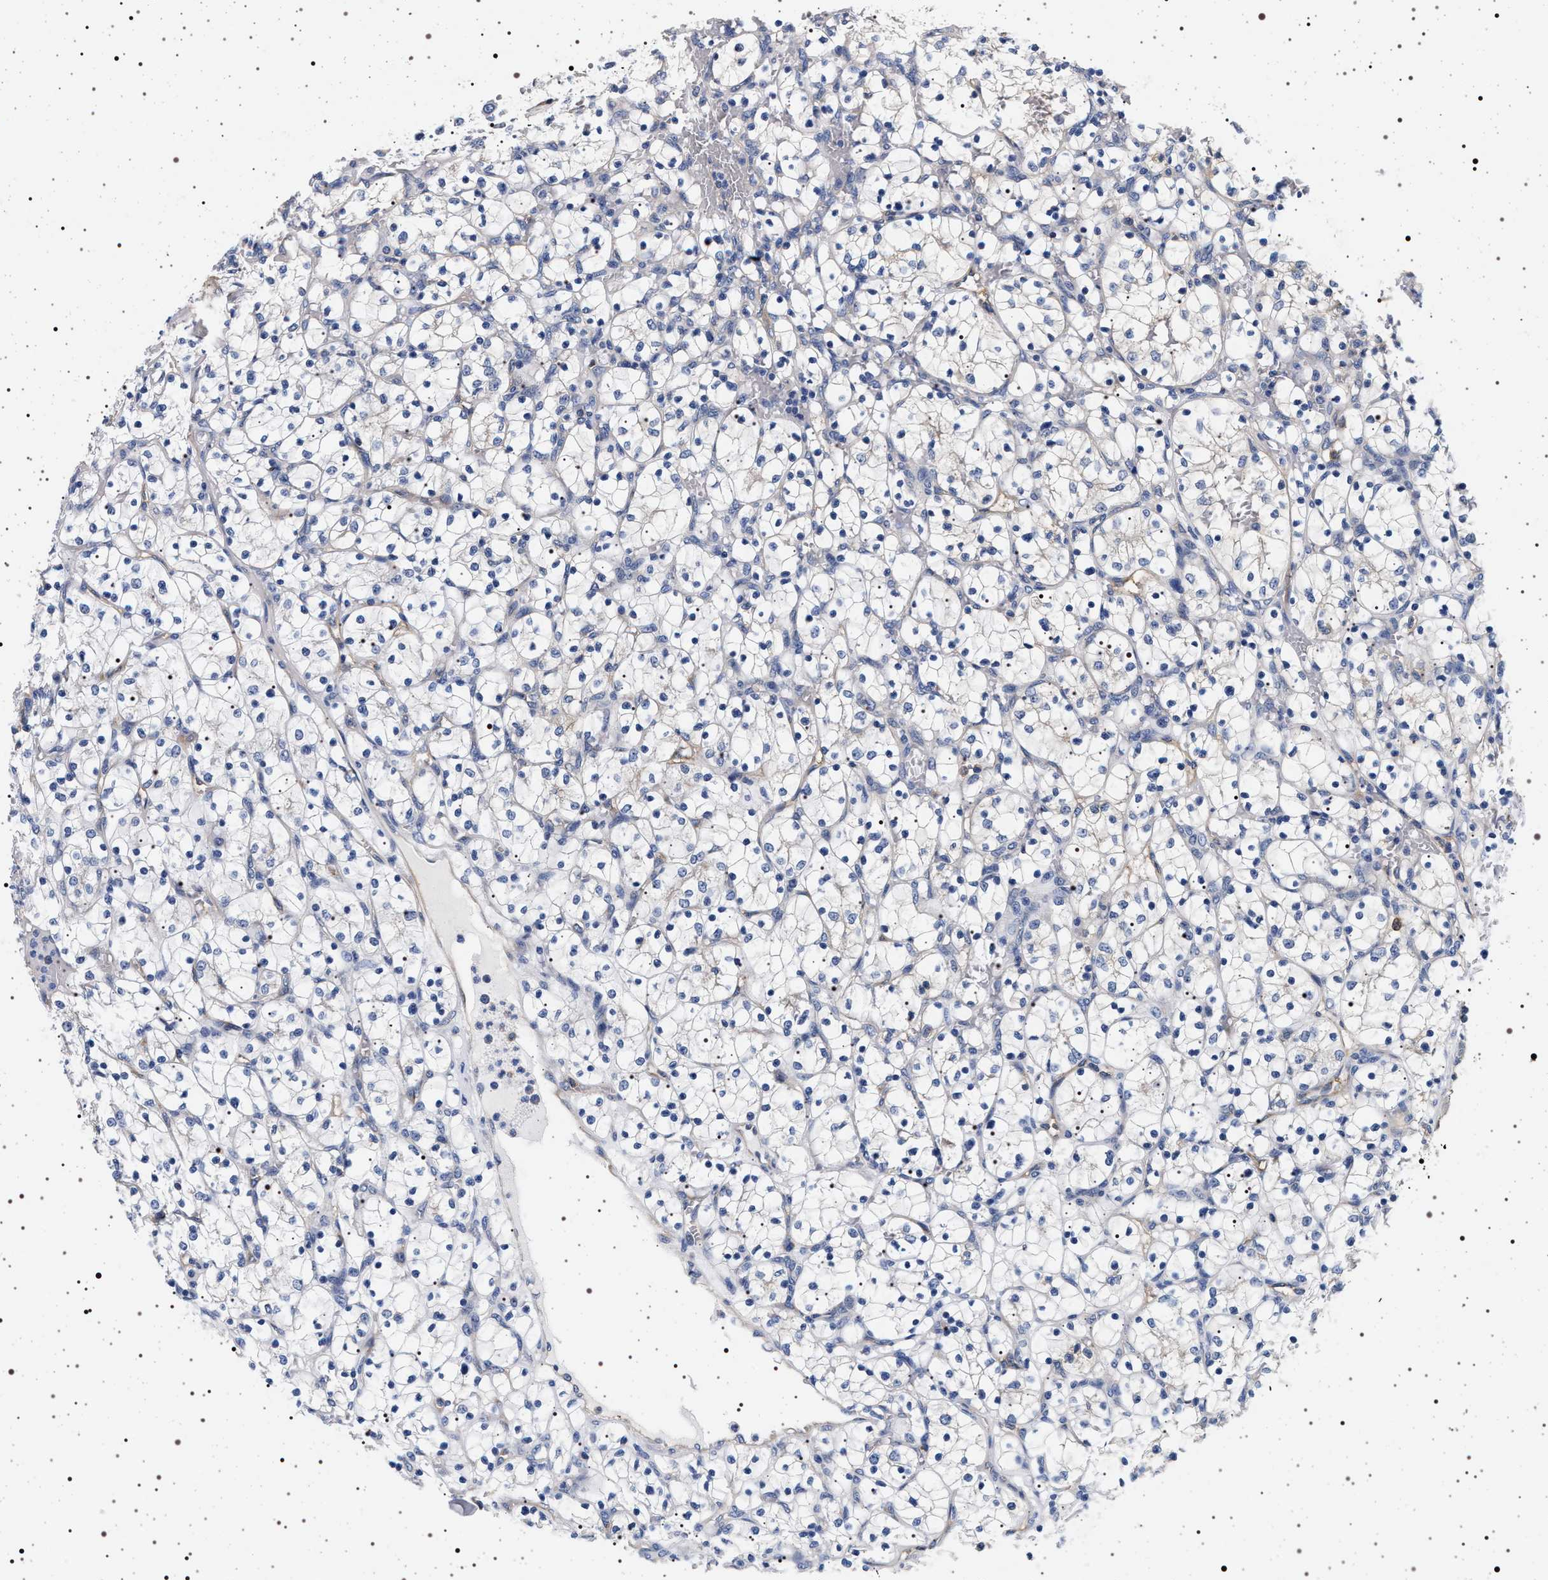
{"staining": {"intensity": "negative", "quantity": "none", "location": "none"}, "tissue": "renal cancer", "cell_type": "Tumor cells", "image_type": "cancer", "snomed": [{"axis": "morphology", "description": "Adenocarcinoma, NOS"}, {"axis": "topography", "description": "Kidney"}], "caption": "Immunohistochemical staining of renal adenocarcinoma reveals no significant staining in tumor cells. Brightfield microscopy of IHC stained with DAB (3,3'-diaminobenzidine) (brown) and hematoxylin (blue), captured at high magnification.", "gene": "HSD17B1", "patient": {"sex": "female", "age": 69}}